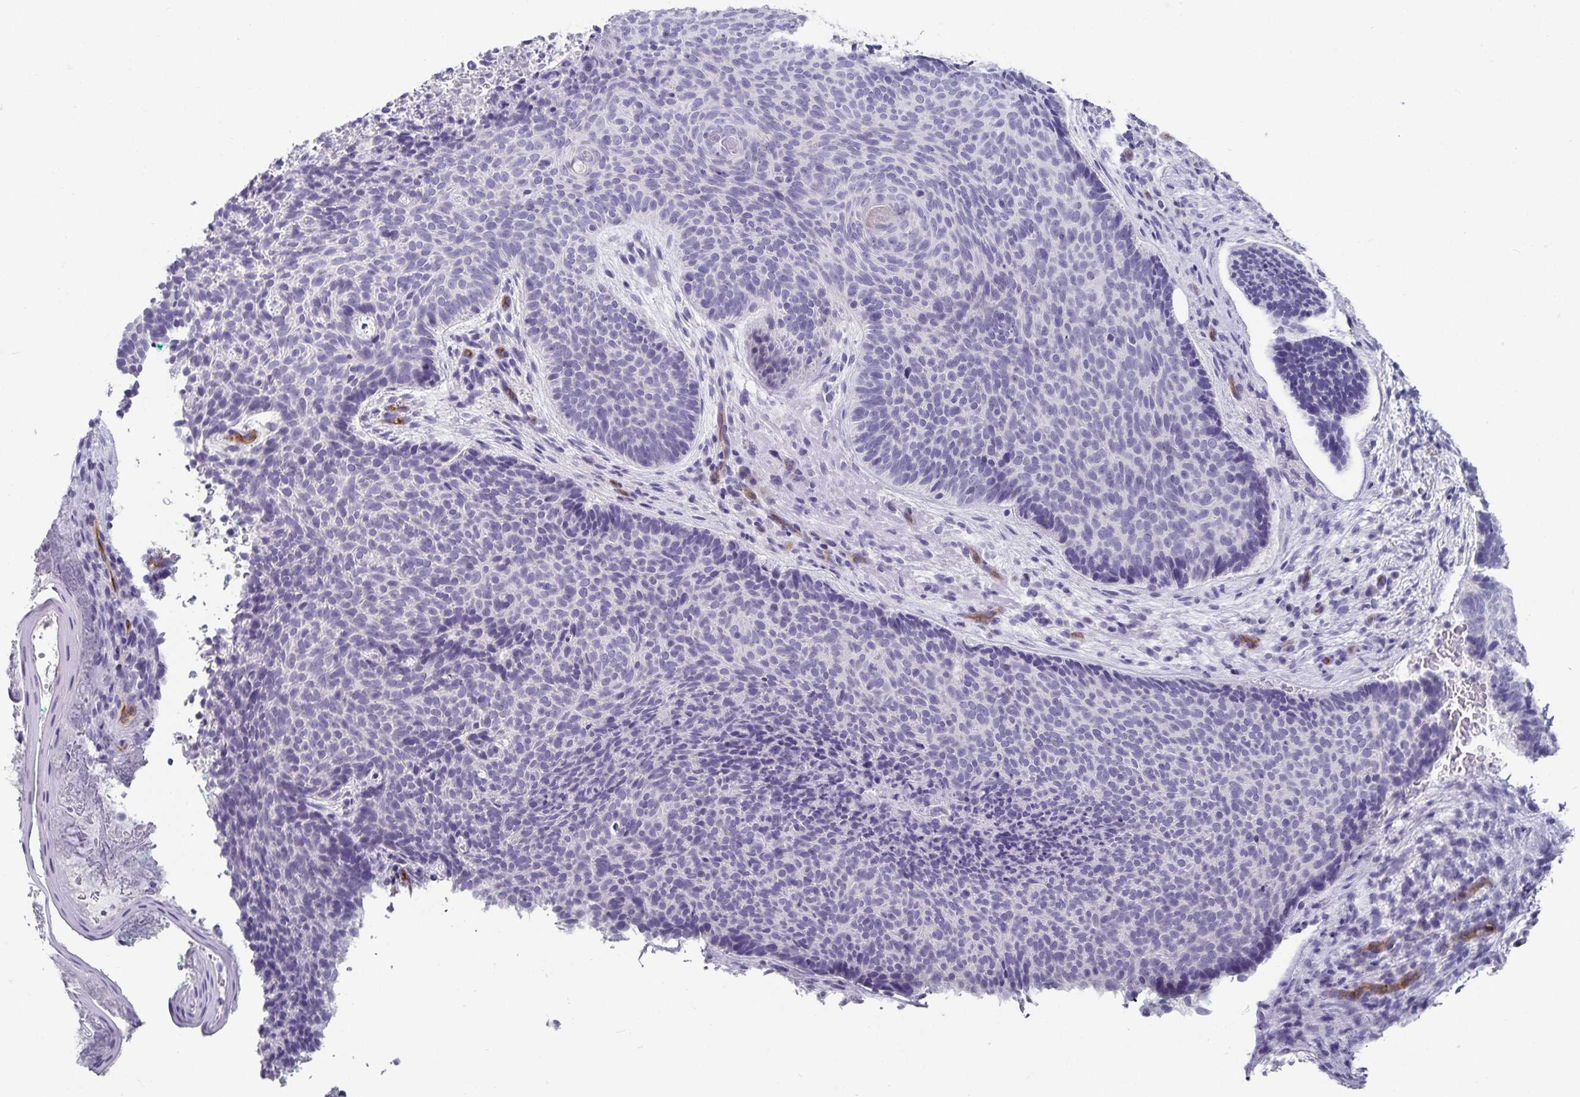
{"staining": {"intensity": "negative", "quantity": "none", "location": "none"}, "tissue": "skin cancer", "cell_type": "Tumor cells", "image_type": "cancer", "snomed": [{"axis": "morphology", "description": "Basal cell carcinoma"}, {"axis": "topography", "description": "Skin"}, {"axis": "topography", "description": "Skin of head"}], "caption": "This is an immunohistochemistry image of skin cancer. There is no expression in tumor cells.", "gene": "PODXL", "patient": {"sex": "female", "age": 92}}